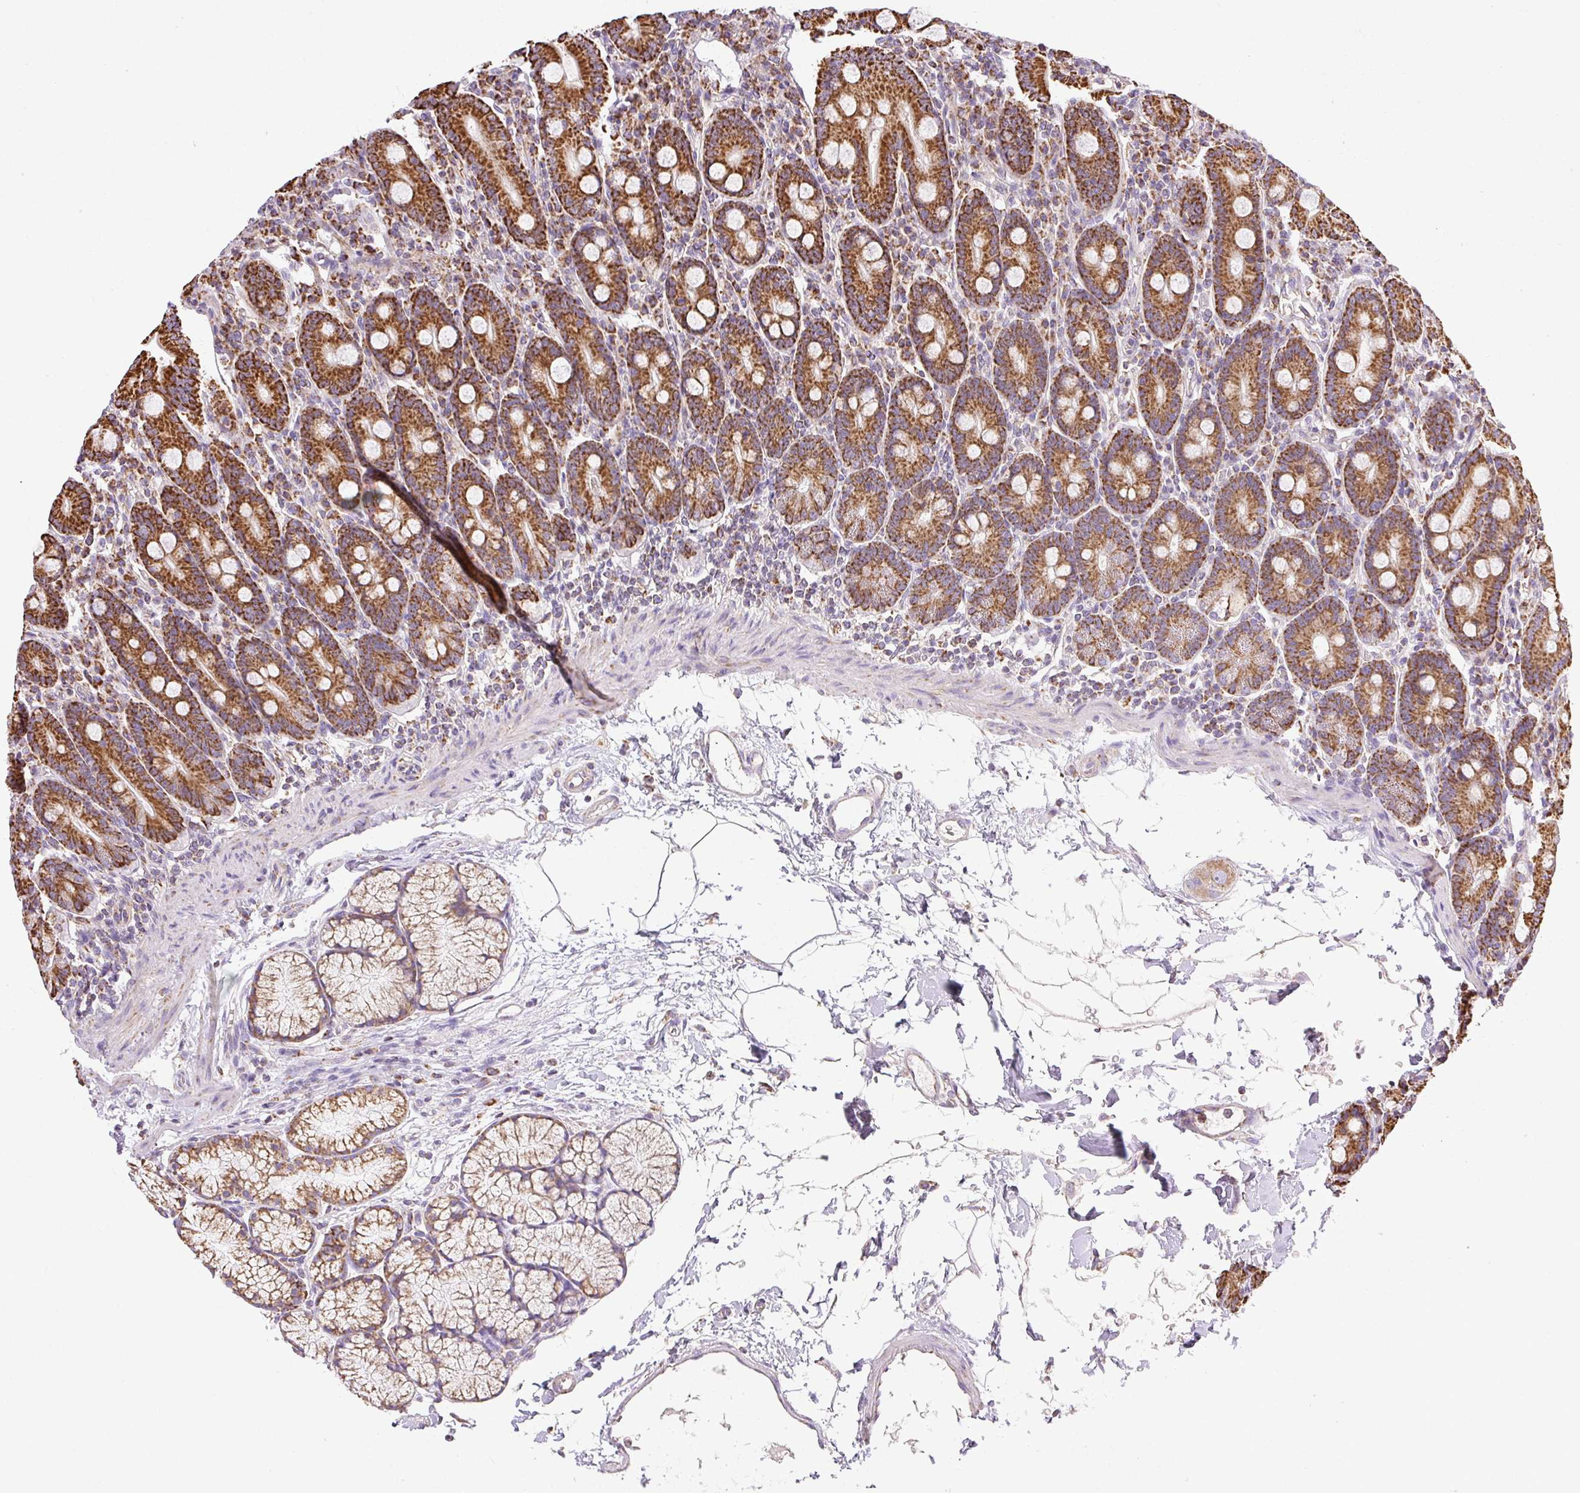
{"staining": {"intensity": "strong", "quantity": ">75%", "location": "cytoplasmic/membranous"}, "tissue": "duodenum", "cell_type": "Glandular cells", "image_type": "normal", "snomed": [{"axis": "morphology", "description": "Normal tissue, NOS"}, {"axis": "topography", "description": "Duodenum"}], "caption": "DAB (3,3'-diaminobenzidine) immunohistochemical staining of normal human duodenum shows strong cytoplasmic/membranous protein staining in approximately >75% of glandular cells.", "gene": "DAAM2", "patient": {"sex": "male", "age": 35}}